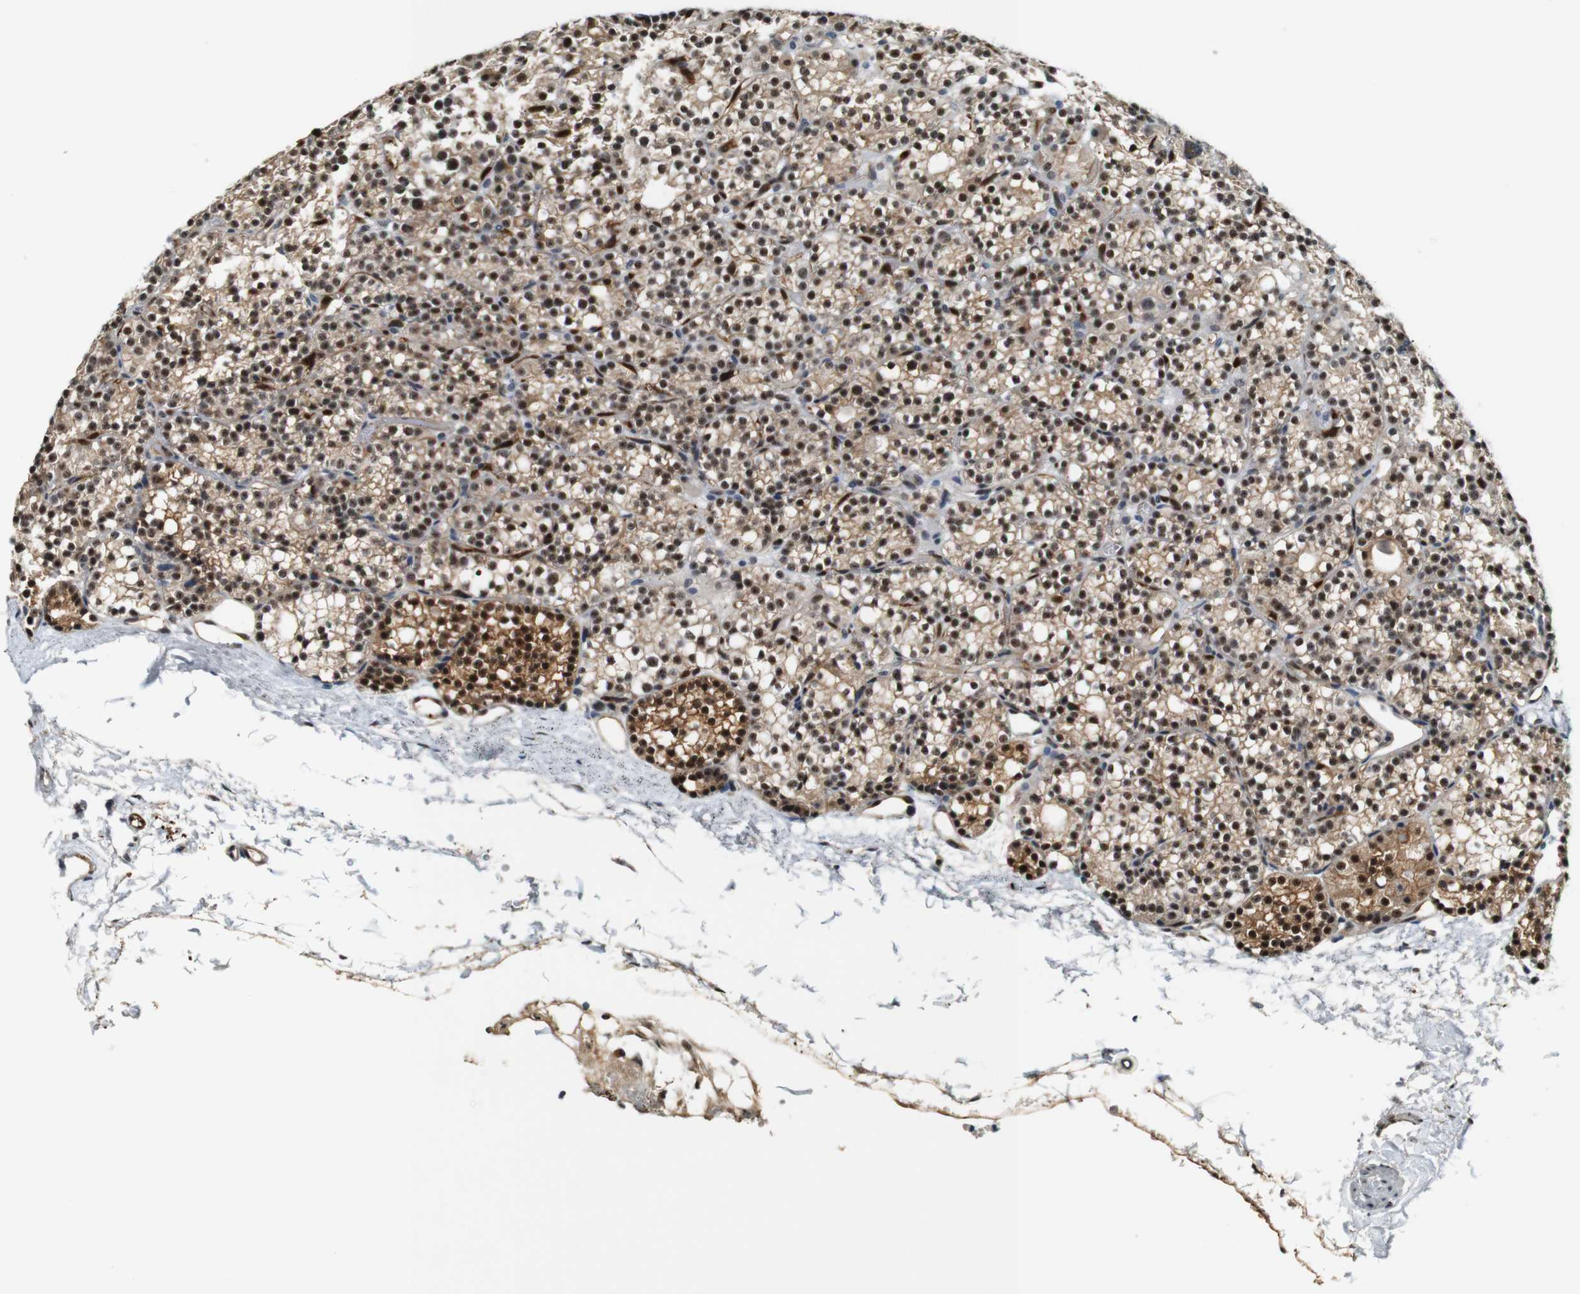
{"staining": {"intensity": "strong", "quantity": ">75%", "location": "cytoplasmic/membranous,nuclear"}, "tissue": "parathyroid gland", "cell_type": "Glandular cells", "image_type": "normal", "snomed": [{"axis": "morphology", "description": "Normal tissue, NOS"}, {"axis": "topography", "description": "Parathyroid gland"}], "caption": "A high-resolution photomicrograph shows immunohistochemistry (IHC) staining of unremarkable parathyroid gland, which demonstrates strong cytoplasmic/membranous,nuclear staining in about >75% of glandular cells. The protein is shown in brown color, while the nuclei are stained blue.", "gene": "LXN", "patient": {"sex": "female", "age": 64}}